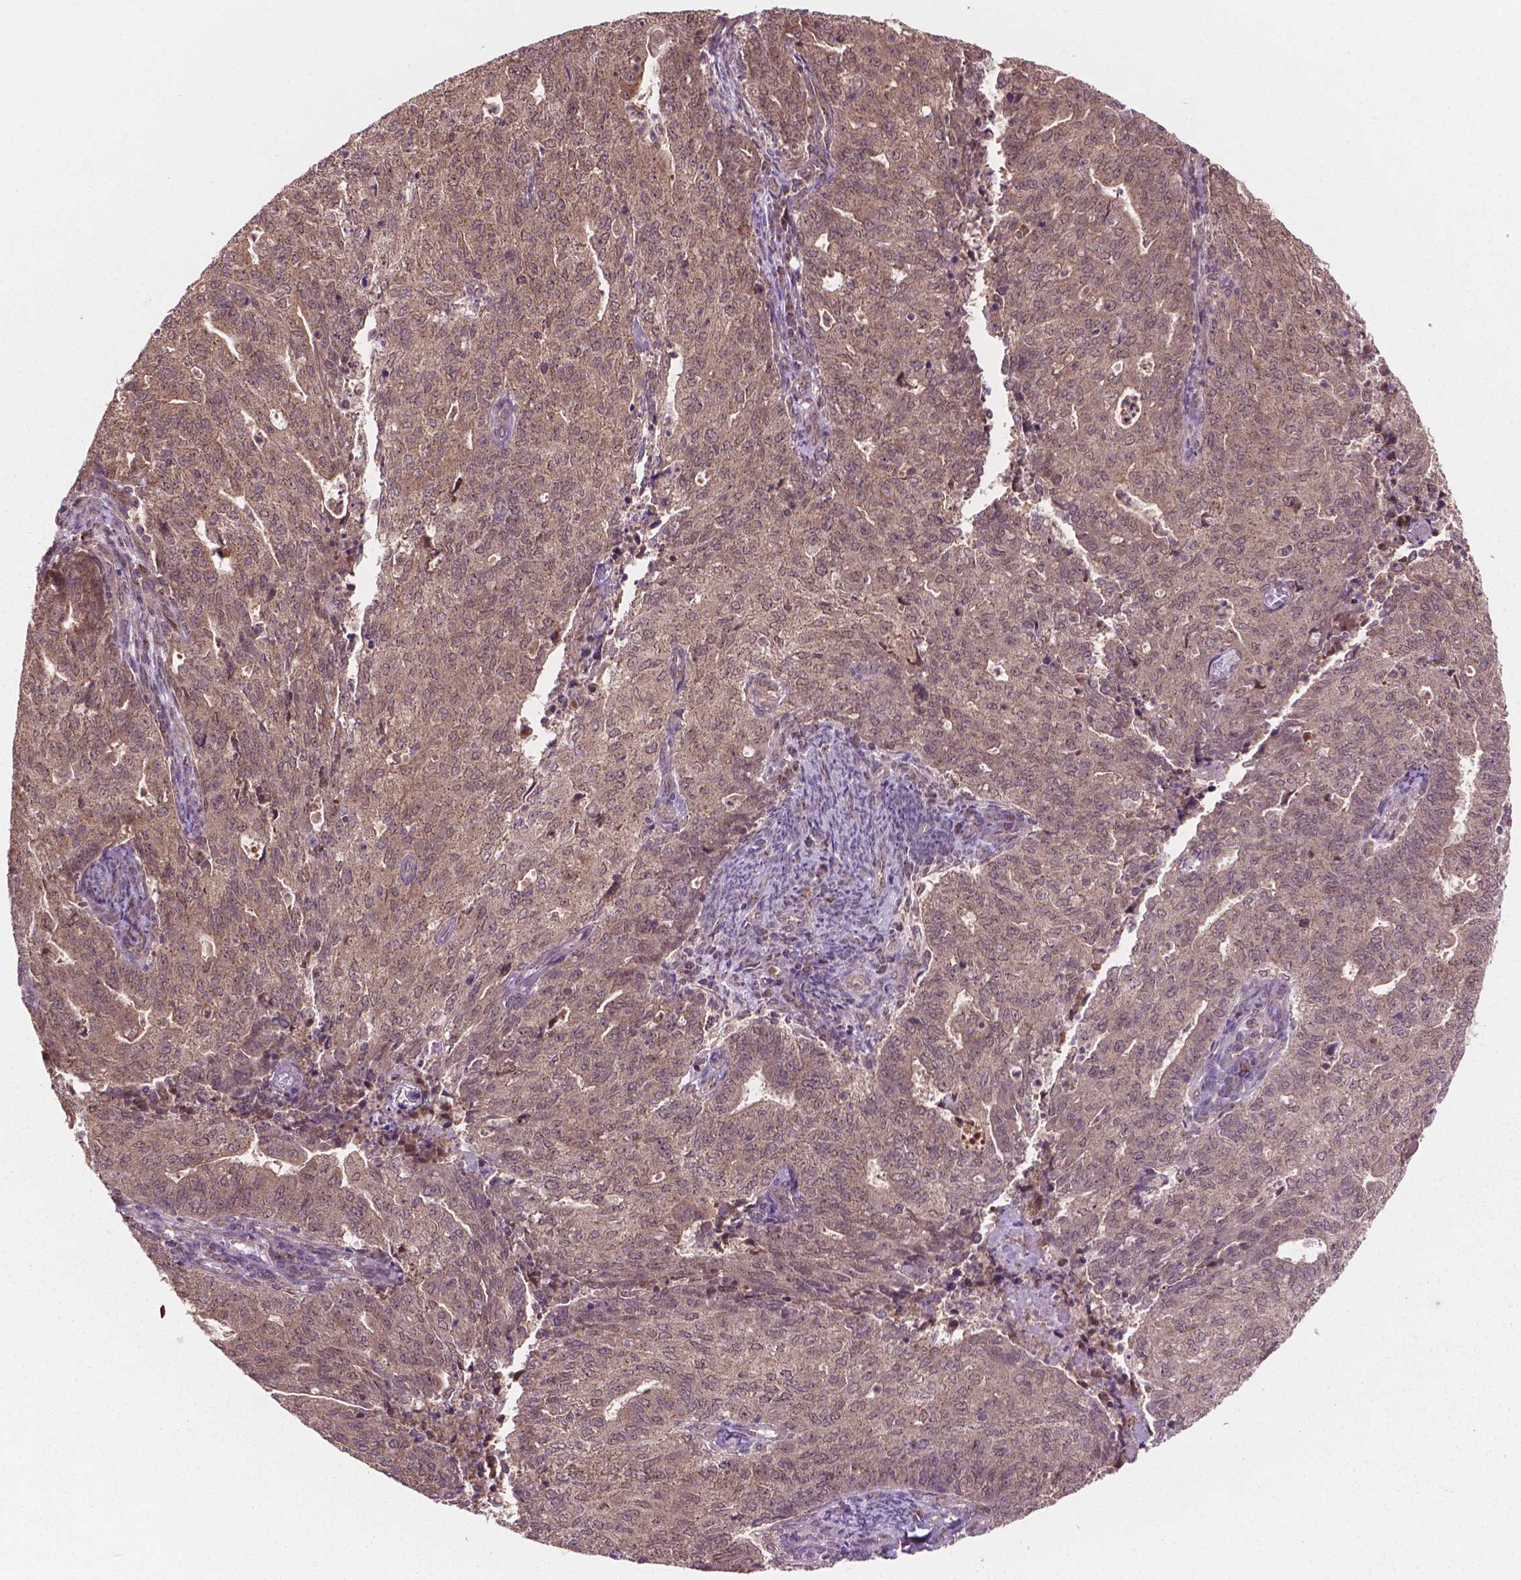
{"staining": {"intensity": "moderate", "quantity": ">75%", "location": "cytoplasmic/membranous"}, "tissue": "endometrial cancer", "cell_type": "Tumor cells", "image_type": "cancer", "snomed": [{"axis": "morphology", "description": "Adenocarcinoma, NOS"}, {"axis": "topography", "description": "Endometrium"}], "caption": "Protein analysis of adenocarcinoma (endometrial) tissue reveals moderate cytoplasmic/membranous staining in approximately >75% of tumor cells. (DAB (3,3'-diaminobenzidine) IHC with brightfield microscopy, high magnification).", "gene": "PPP1CB", "patient": {"sex": "female", "age": 82}}